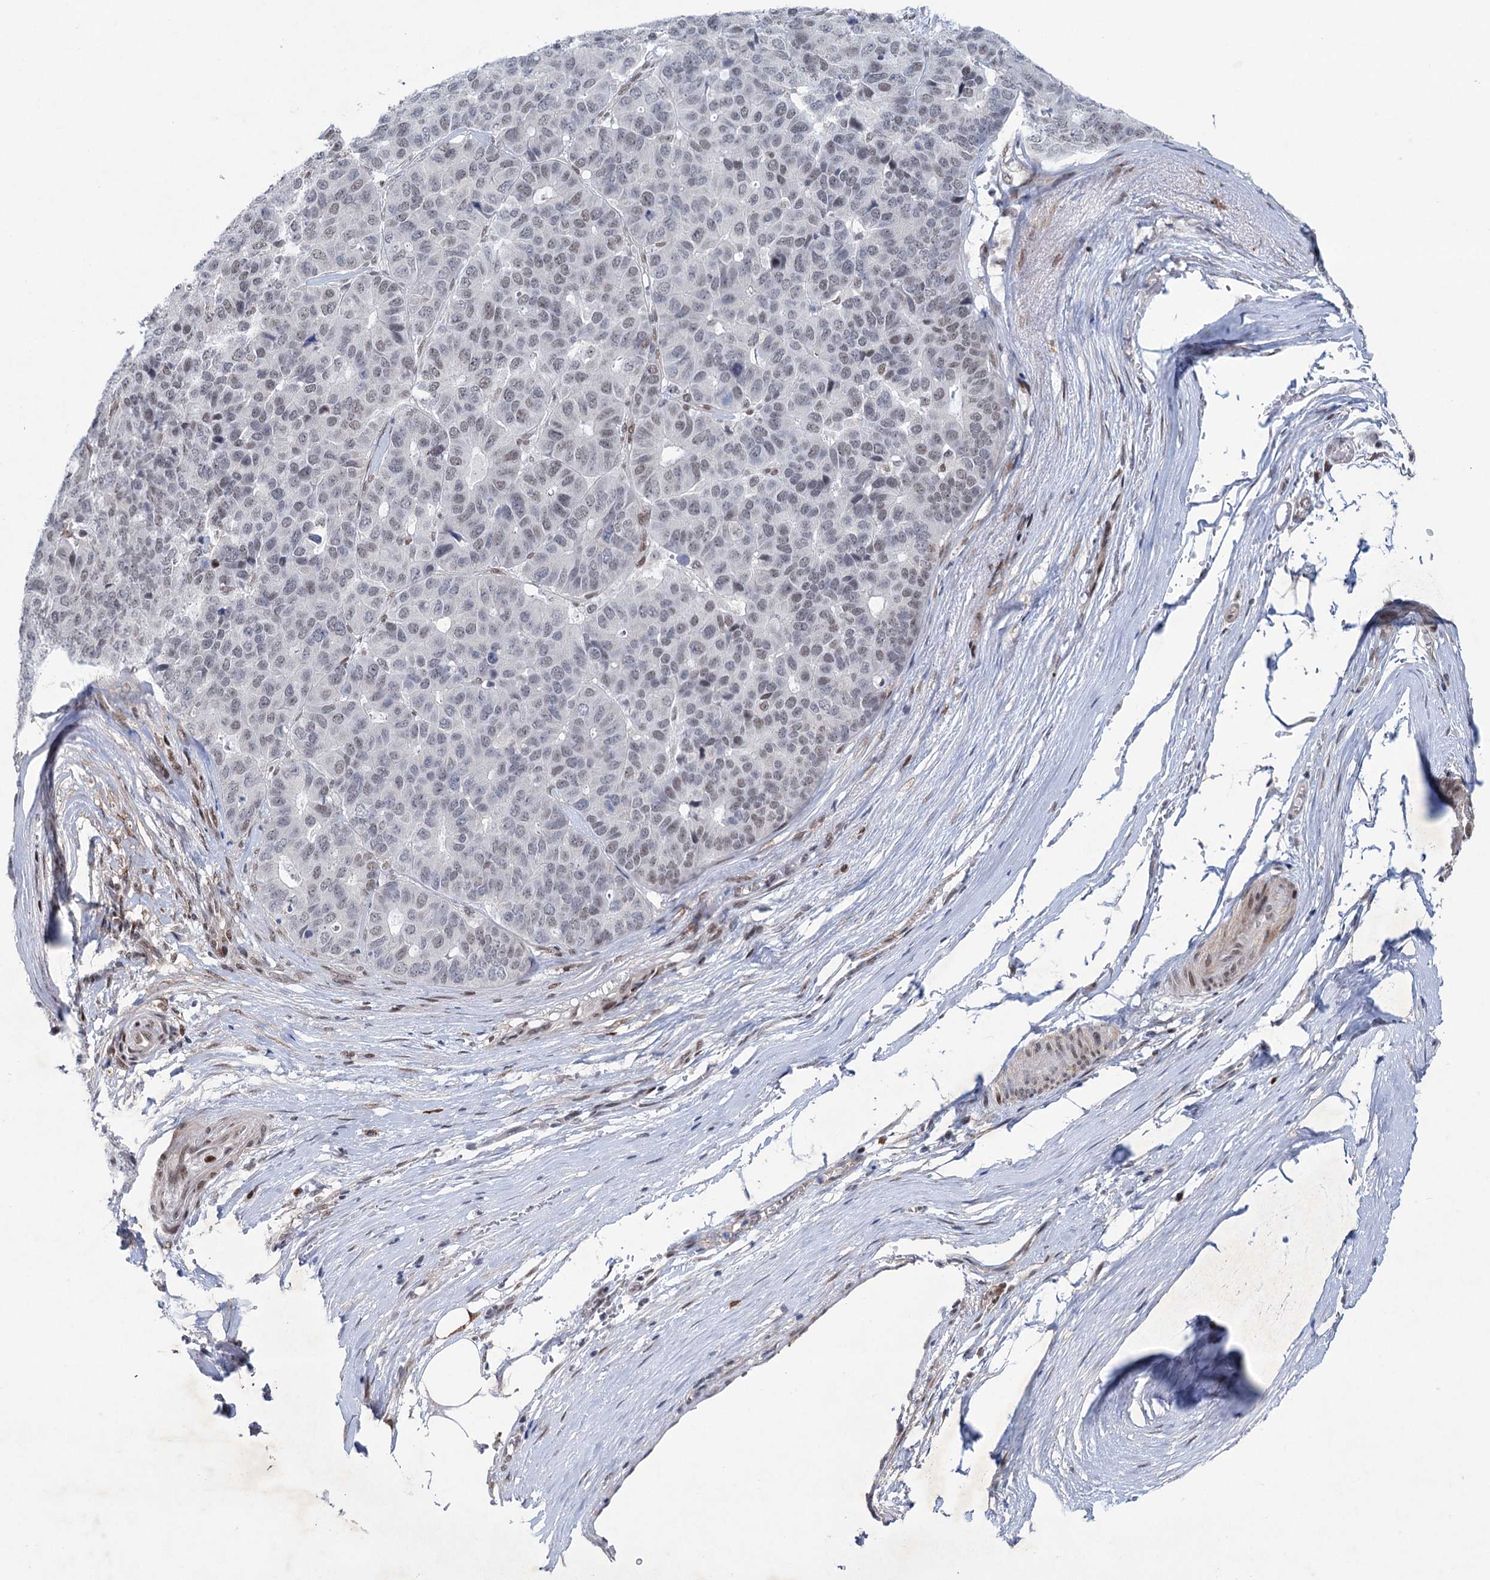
{"staining": {"intensity": "weak", "quantity": "<25%", "location": "nuclear"}, "tissue": "pancreatic cancer", "cell_type": "Tumor cells", "image_type": "cancer", "snomed": [{"axis": "morphology", "description": "Adenocarcinoma, NOS"}, {"axis": "topography", "description": "Pancreas"}], "caption": "Image shows no protein expression in tumor cells of pancreatic cancer (adenocarcinoma) tissue.", "gene": "FAM53A", "patient": {"sex": "male", "age": 50}}